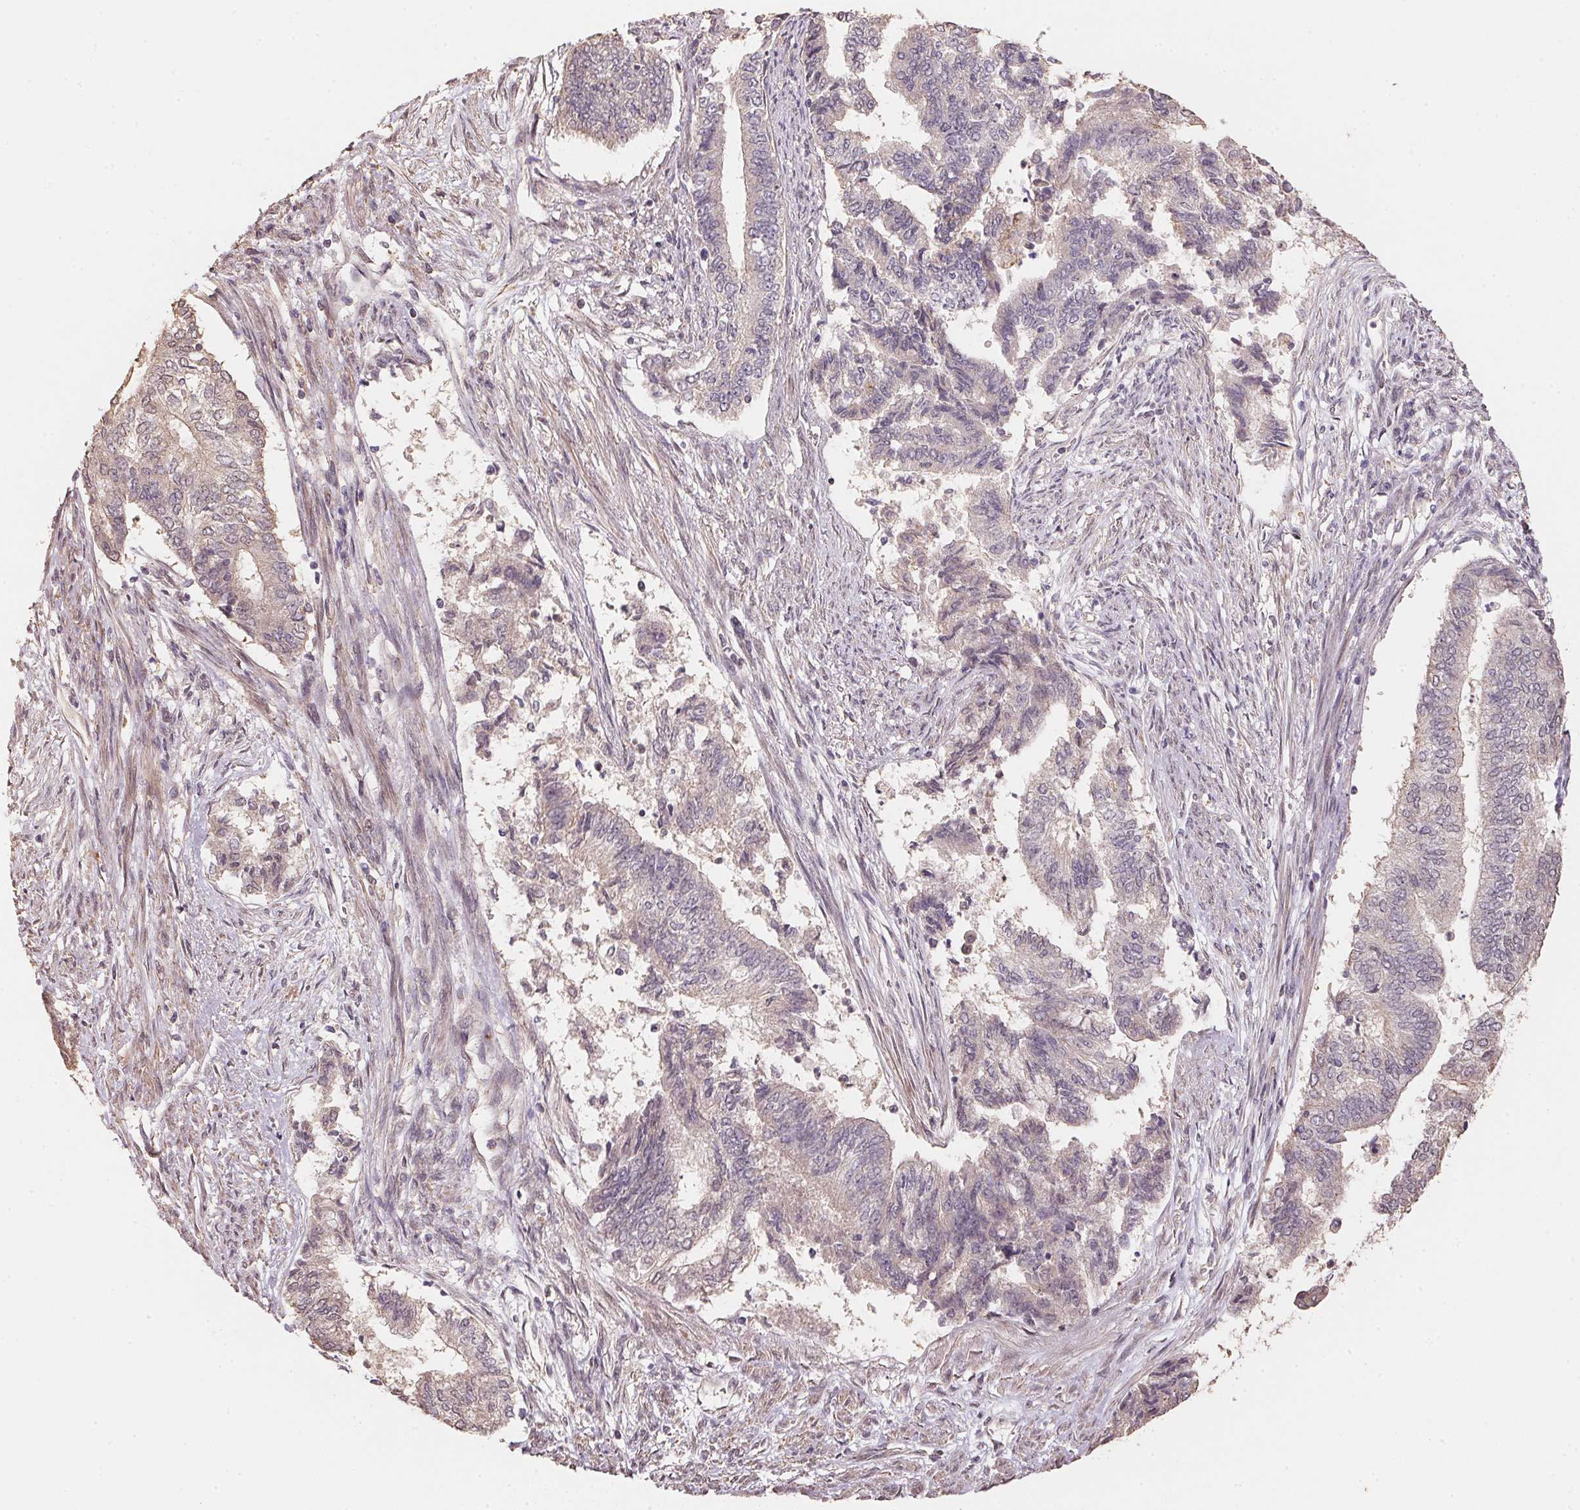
{"staining": {"intensity": "negative", "quantity": "none", "location": "none"}, "tissue": "endometrial cancer", "cell_type": "Tumor cells", "image_type": "cancer", "snomed": [{"axis": "morphology", "description": "Adenocarcinoma, NOS"}, {"axis": "topography", "description": "Endometrium"}], "caption": "Immunohistochemistry histopathology image of neoplastic tissue: human endometrial adenocarcinoma stained with DAB reveals no significant protein staining in tumor cells.", "gene": "TMEM222", "patient": {"sex": "female", "age": 65}}